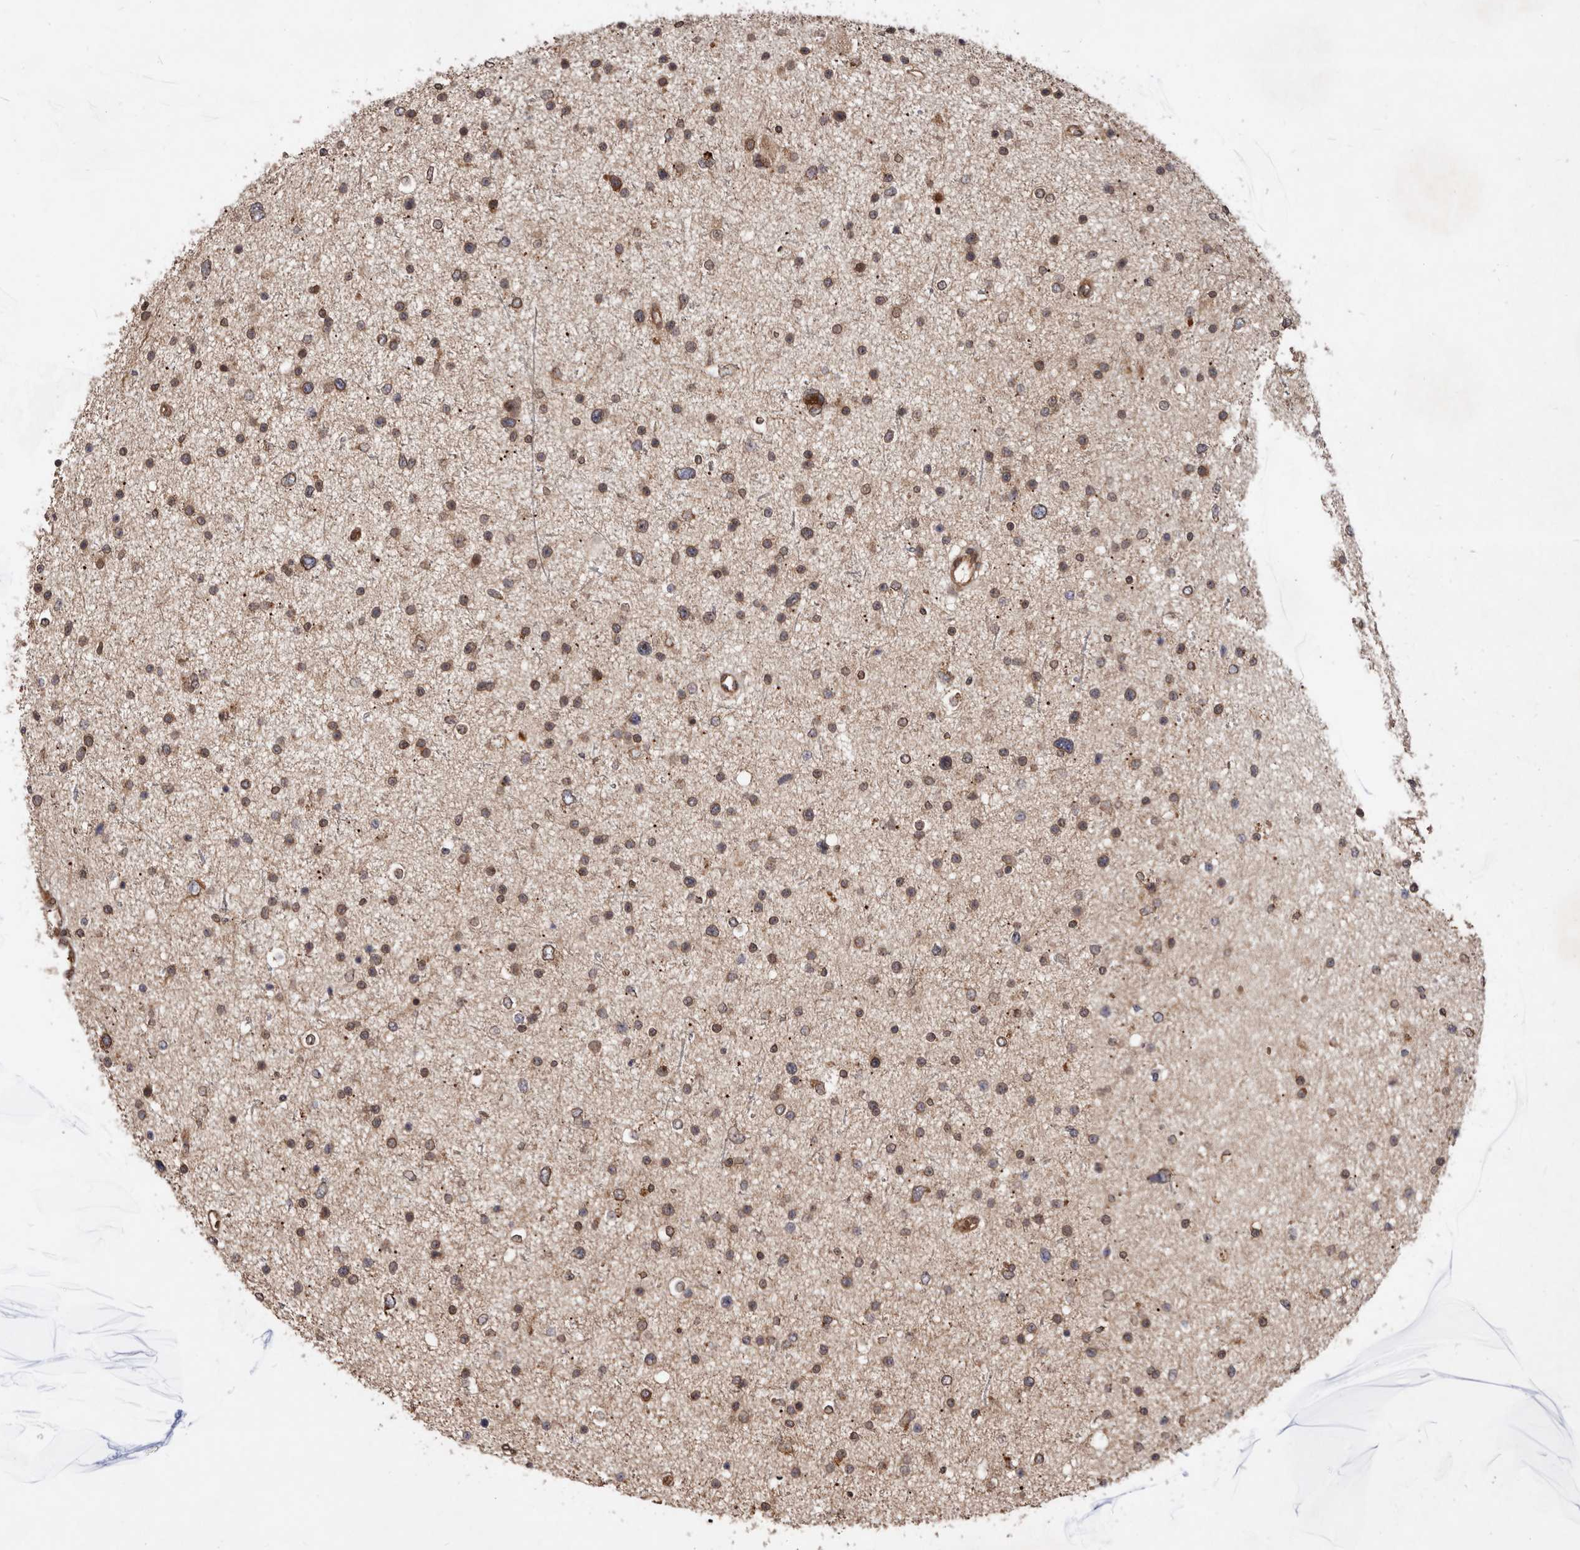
{"staining": {"intensity": "moderate", "quantity": ">75%", "location": "cytoplasmic/membranous,nuclear"}, "tissue": "glioma", "cell_type": "Tumor cells", "image_type": "cancer", "snomed": [{"axis": "morphology", "description": "Glioma, malignant, Low grade"}, {"axis": "topography", "description": "Brain"}], "caption": "Immunohistochemical staining of malignant low-grade glioma demonstrates moderate cytoplasmic/membranous and nuclear protein staining in approximately >75% of tumor cells.", "gene": "STK36", "patient": {"sex": "female", "age": 37}}